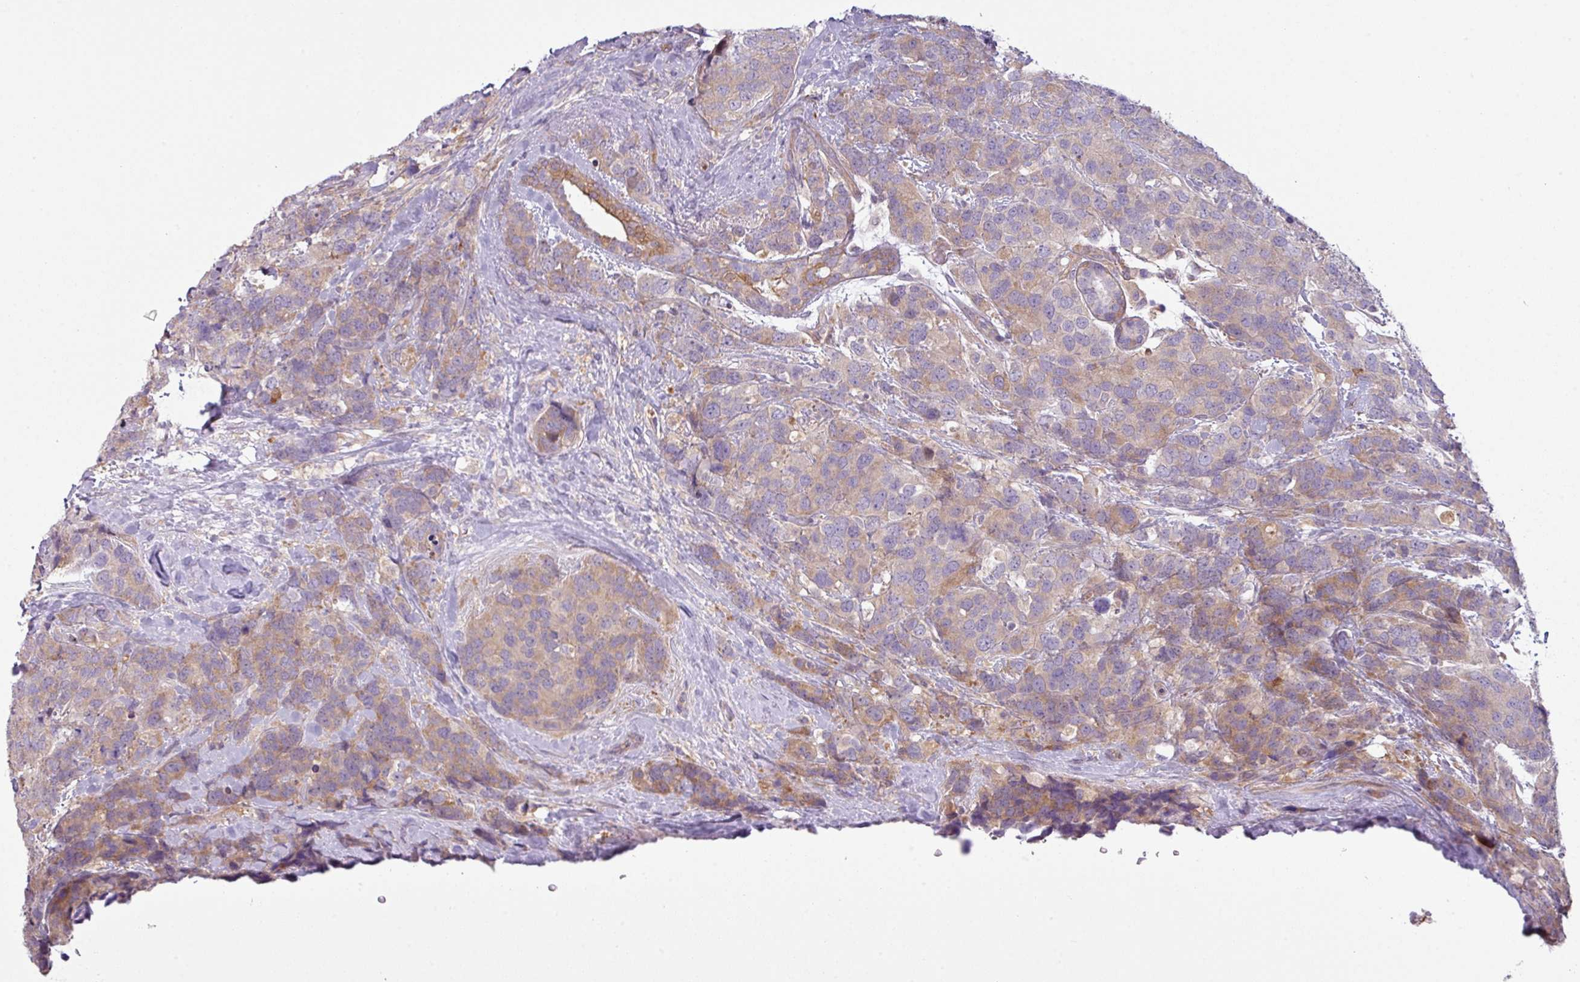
{"staining": {"intensity": "moderate", "quantity": "25%-75%", "location": "cytoplasmic/membranous"}, "tissue": "breast cancer", "cell_type": "Tumor cells", "image_type": "cancer", "snomed": [{"axis": "morphology", "description": "Lobular carcinoma"}, {"axis": "topography", "description": "Breast"}], "caption": "The micrograph displays a brown stain indicating the presence of a protein in the cytoplasmic/membranous of tumor cells in breast cancer.", "gene": "CAMK2B", "patient": {"sex": "female", "age": 59}}